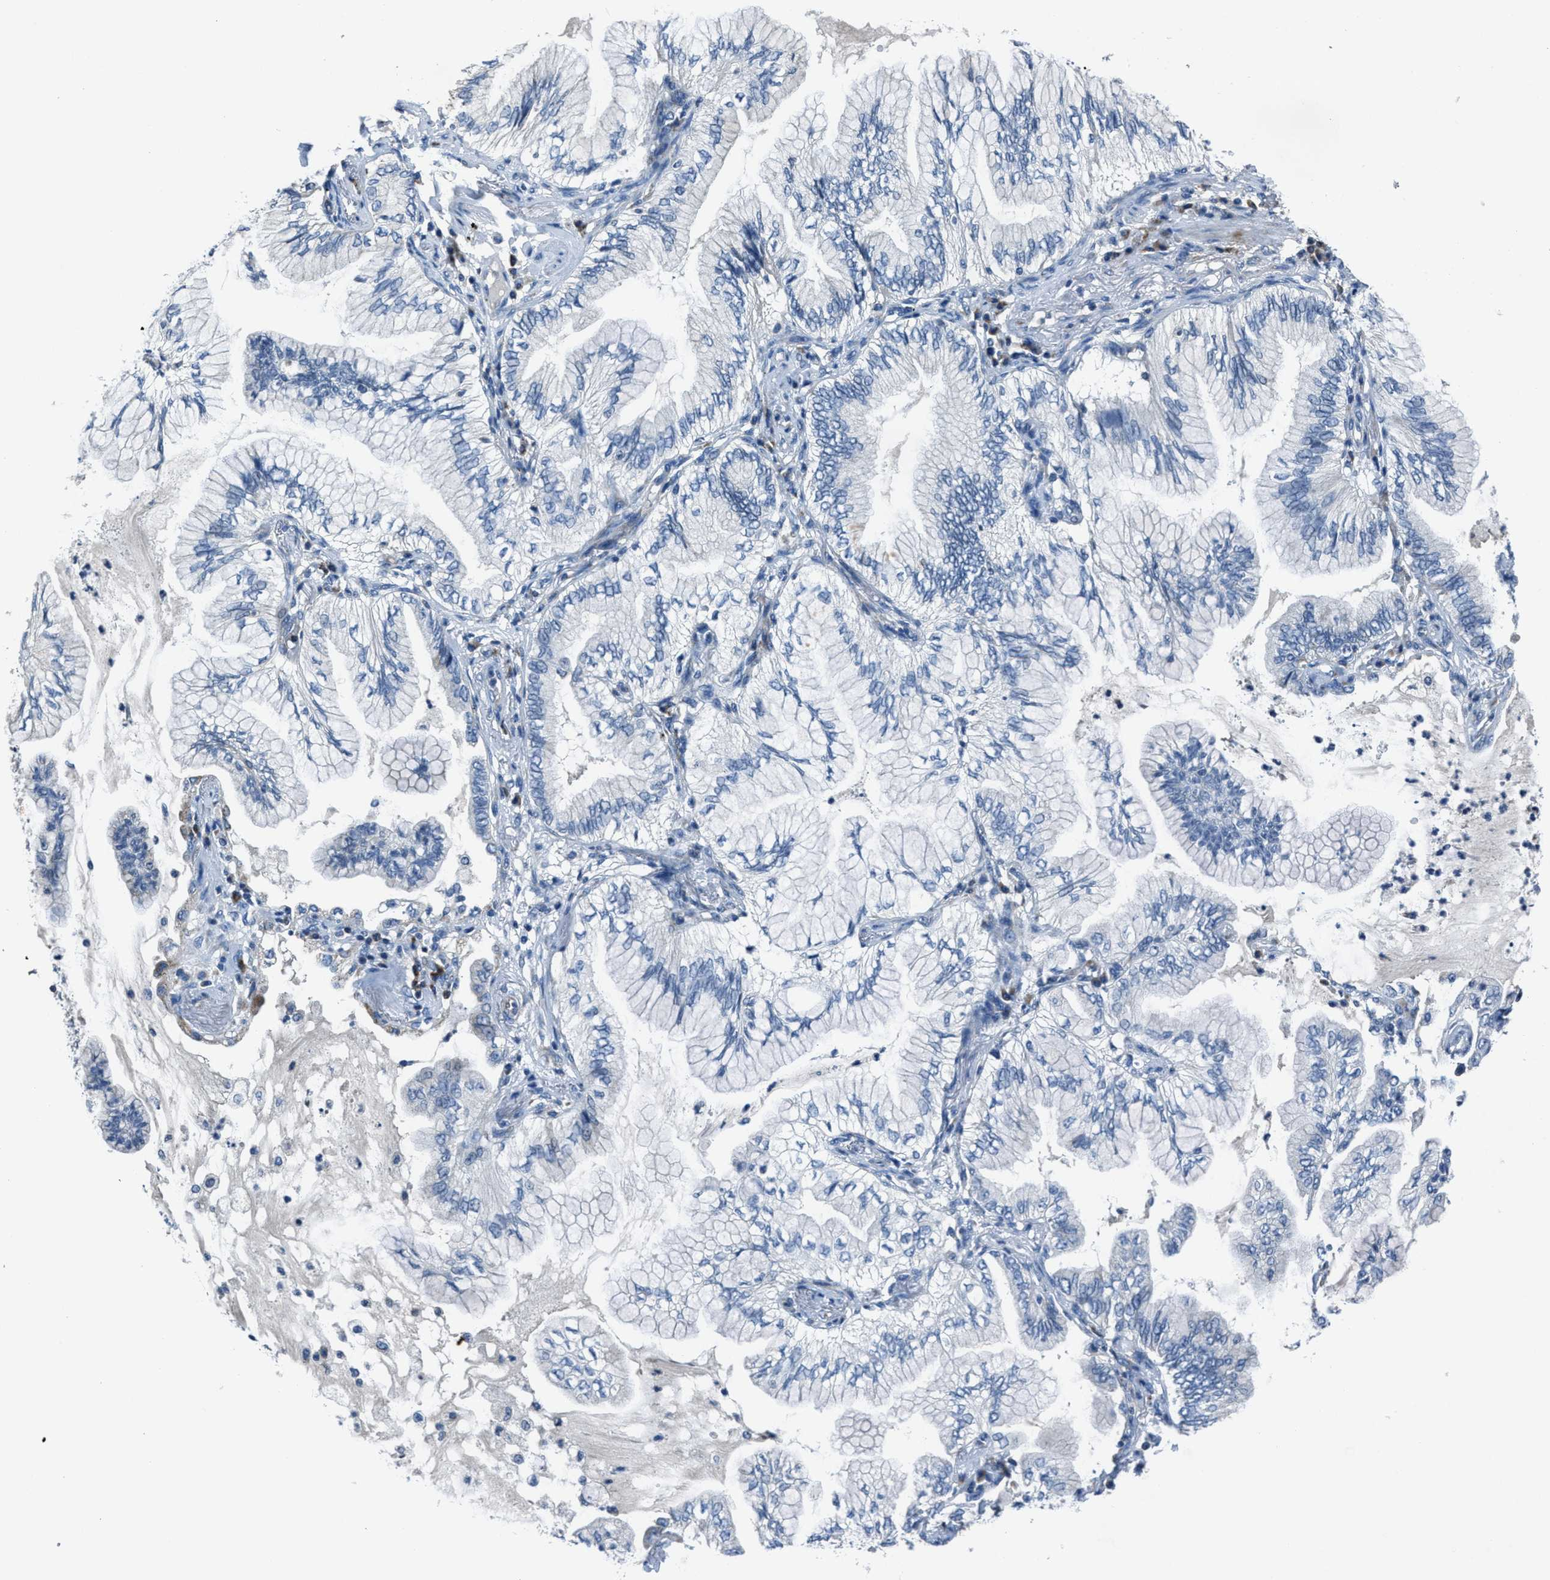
{"staining": {"intensity": "negative", "quantity": "none", "location": "none"}, "tissue": "lung cancer", "cell_type": "Tumor cells", "image_type": "cancer", "snomed": [{"axis": "morphology", "description": "Normal tissue, NOS"}, {"axis": "morphology", "description": "Adenocarcinoma, NOS"}, {"axis": "topography", "description": "Bronchus"}, {"axis": "topography", "description": "Lung"}], "caption": "The micrograph demonstrates no significant positivity in tumor cells of lung cancer.", "gene": "ADAM2", "patient": {"sex": "female", "age": 70}}